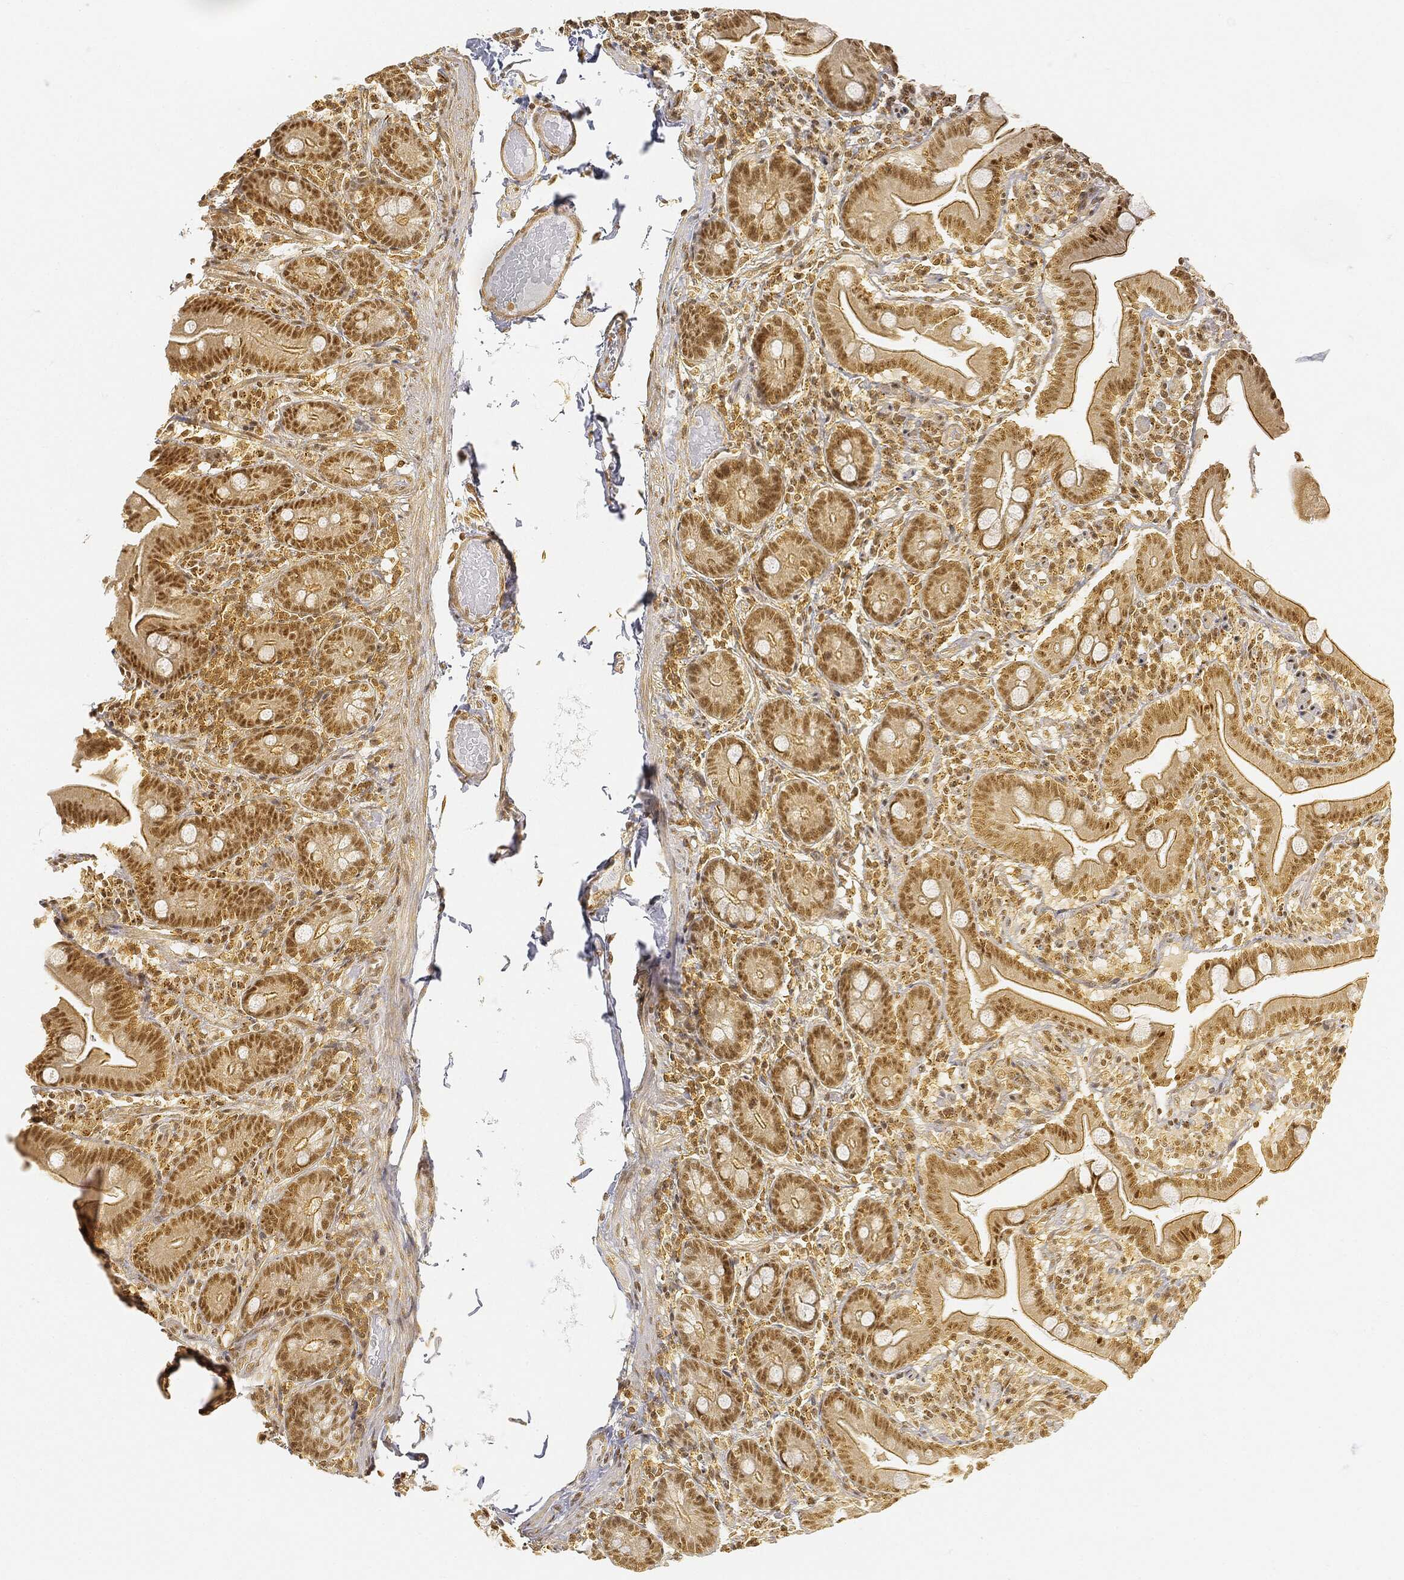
{"staining": {"intensity": "moderate", "quantity": ">75%", "location": "cytoplasmic/membranous,nuclear"}, "tissue": "small intestine", "cell_type": "Glandular cells", "image_type": "normal", "snomed": [{"axis": "morphology", "description": "Normal tissue, NOS"}, {"axis": "topography", "description": "Small intestine"}], "caption": "An IHC image of normal tissue is shown. Protein staining in brown labels moderate cytoplasmic/membranous,nuclear positivity in small intestine within glandular cells.", "gene": "RSRC2", "patient": {"sex": "male", "age": 66}}